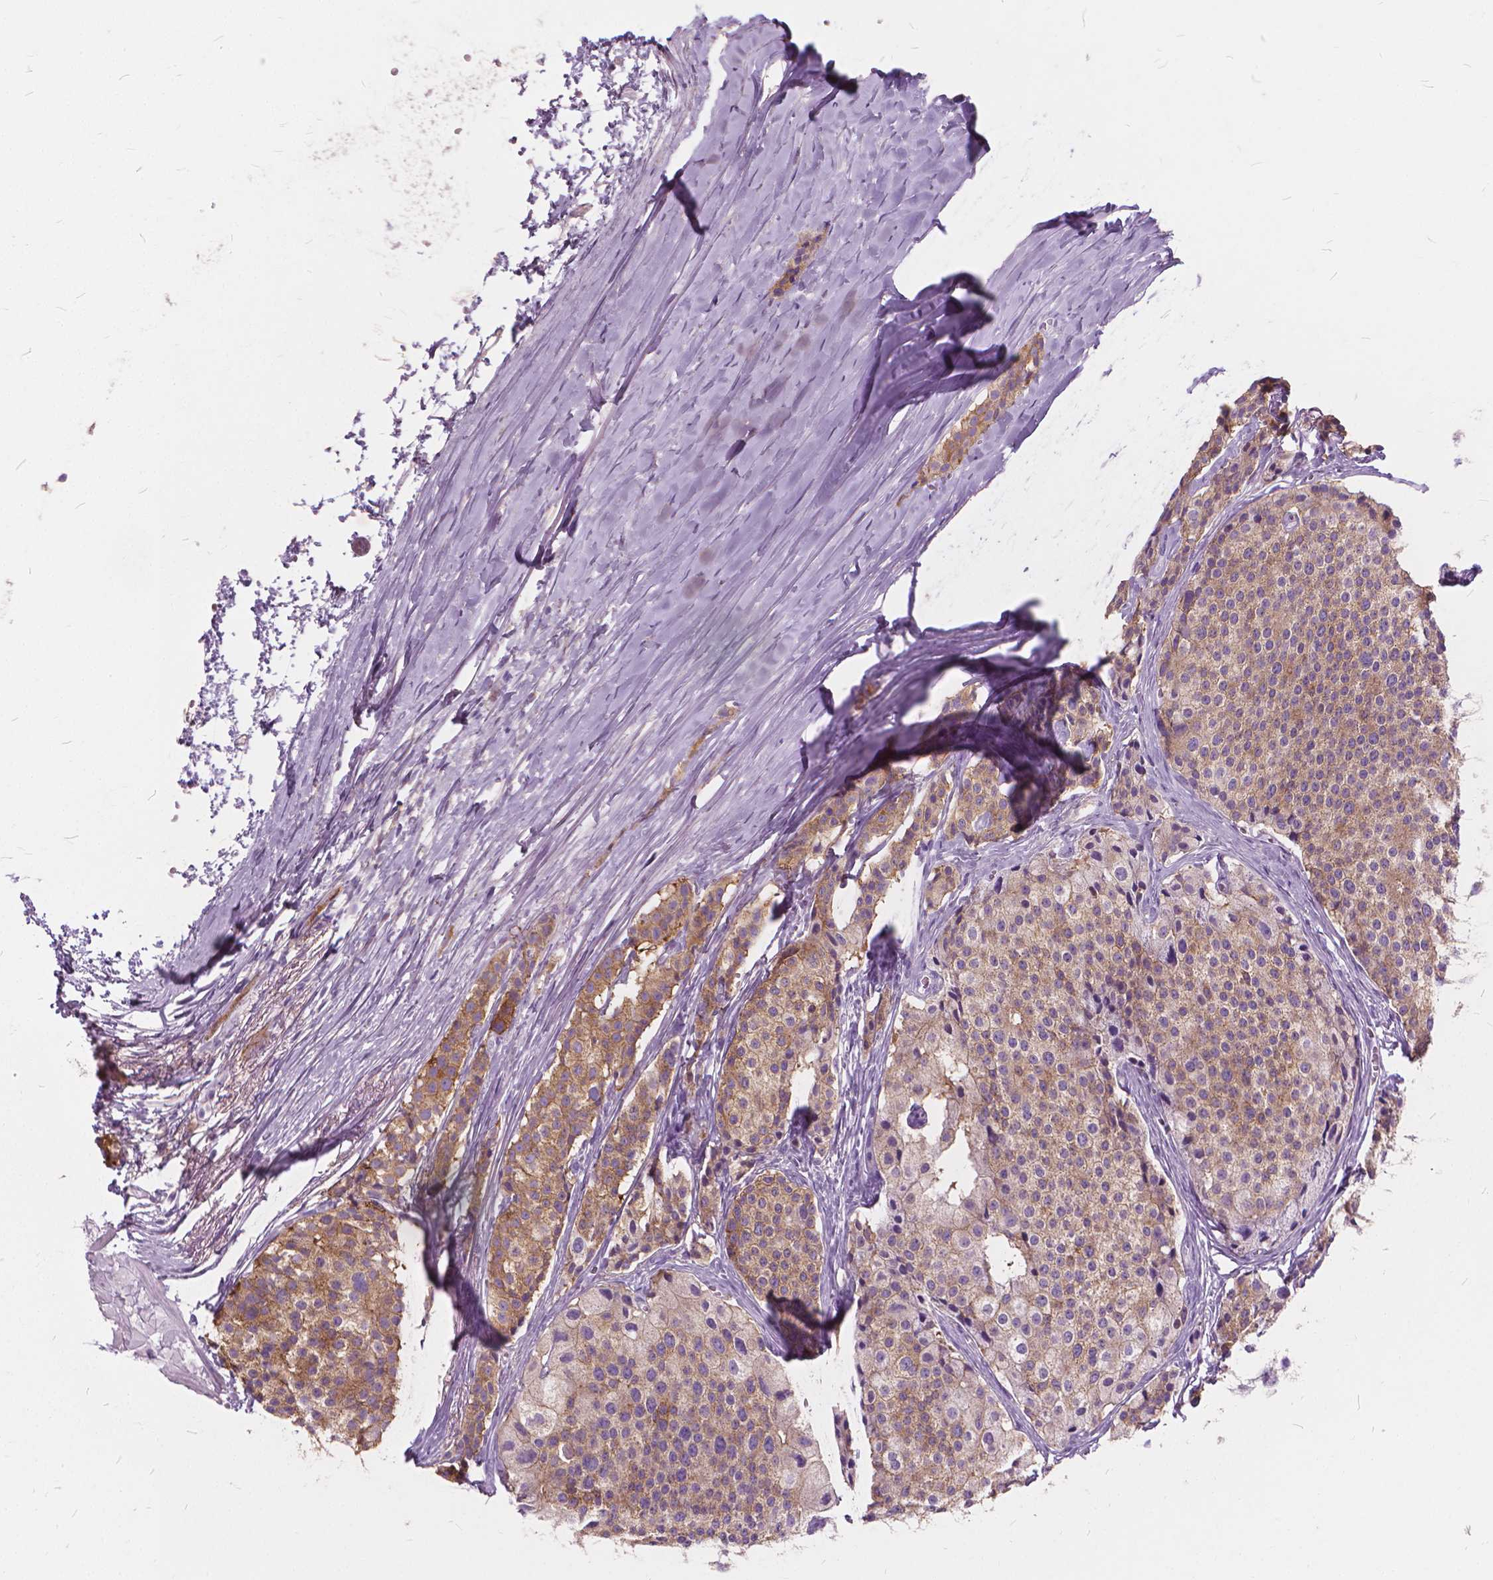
{"staining": {"intensity": "weak", "quantity": ">75%", "location": "cytoplasmic/membranous"}, "tissue": "carcinoid", "cell_type": "Tumor cells", "image_type": "cancer", "snomed": [{"axis": "morphology", "description": "Carcinoid, malignant, NOS"}, {"axis": "topography", "description": "Small intestine"}], "caption": "High-magnification brightfield microscopy of carcinoid (malignant) stained with DAB (3,3'-diaminobenzidine) (brown) and counterstained with hematoxylin (blue). tumor cells exhibit weak cytoplasmic/membranous expression is identified in approximately>75% of cells.", "gene": "DNM1", "patient": {"sex": "female", "age": 65}}